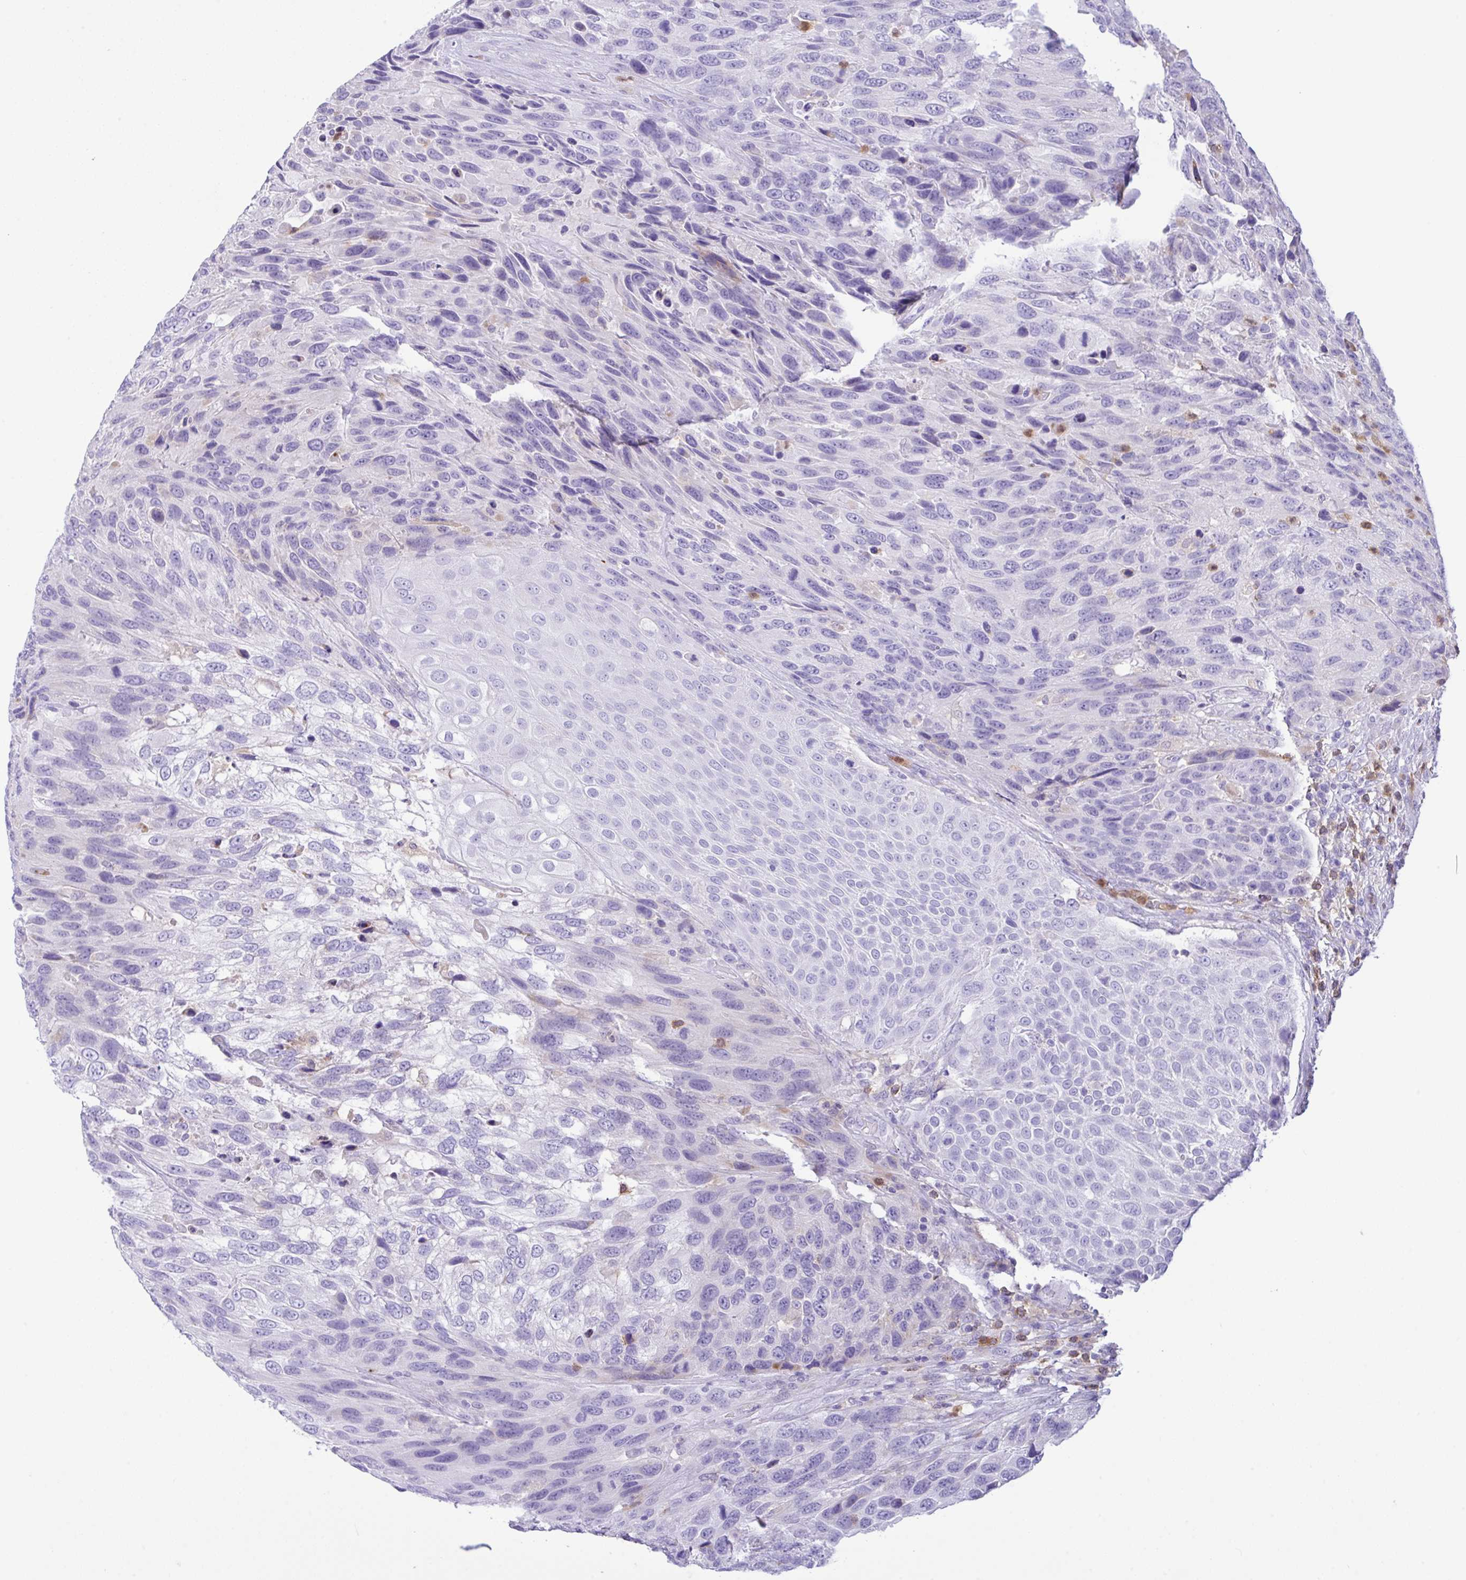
{"staining": {"intensity": "negative", "quantity": "none", "location": "none"}, "tissue": "urothelial cancer", "cell_type": "Tumor cells", "image_type": "cancer", "snomed": [{"axis": "morphology", "description": "Urothelial carcinoma, High grade"}, {"axis": "topography", "description": "Urinary bladder"}], "caption": "High power microscopy photomicrograph of an IHC photomicrograph of urothelial cancer, revealing no significant positivity in tumor cells. The staining is performed using DAB (3,3'-diaminobenzidine) brown chromogen with nuclei counter-stained in using hematoxylin.", "gene": "NCF1", "patient": {"sex": "female", "age": 70}}